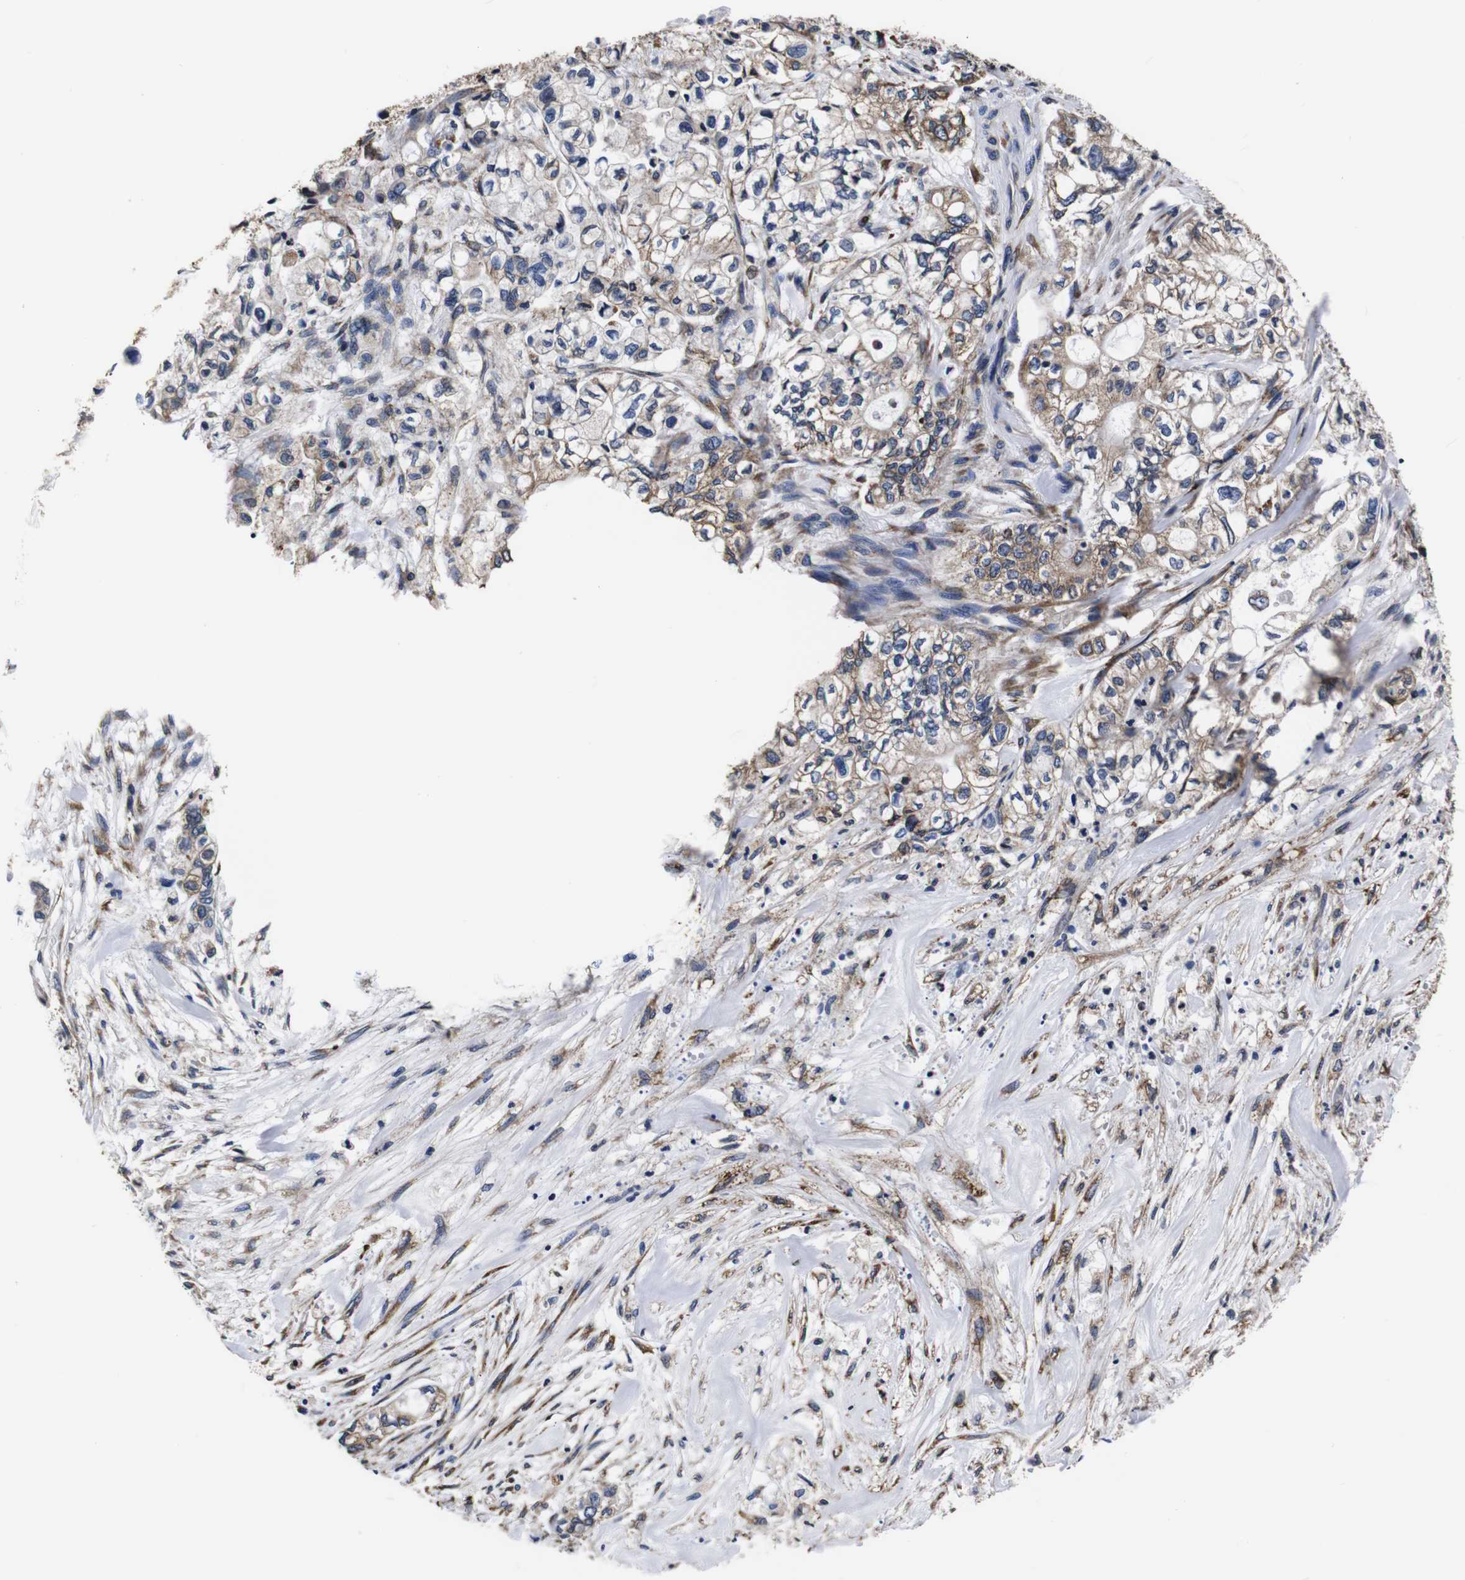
{"staining": {"intensity": "moderate", "quantity": ">75%", "location": "cytoplasmic/membranous"}, "tissue": "pancreatic cancer", "cell_type": "Tumor cells", "image_type": "cancer", "snomed": [{"axis": "morphology", "description": "Adenocarcinoma, NOS"}, {"axis": "topography", "description": "Pancreas"}], "caption": "Immunohistochemistry photomicrograph of pancreatic adenocarcinoma stained for a protein (brown), which shows medium levels of moderate cytoplasmic/membranous staining in approximately >75% of tumor cells.", "gene": "PPIB", "patient": {"sex": "male", "age": 79}}